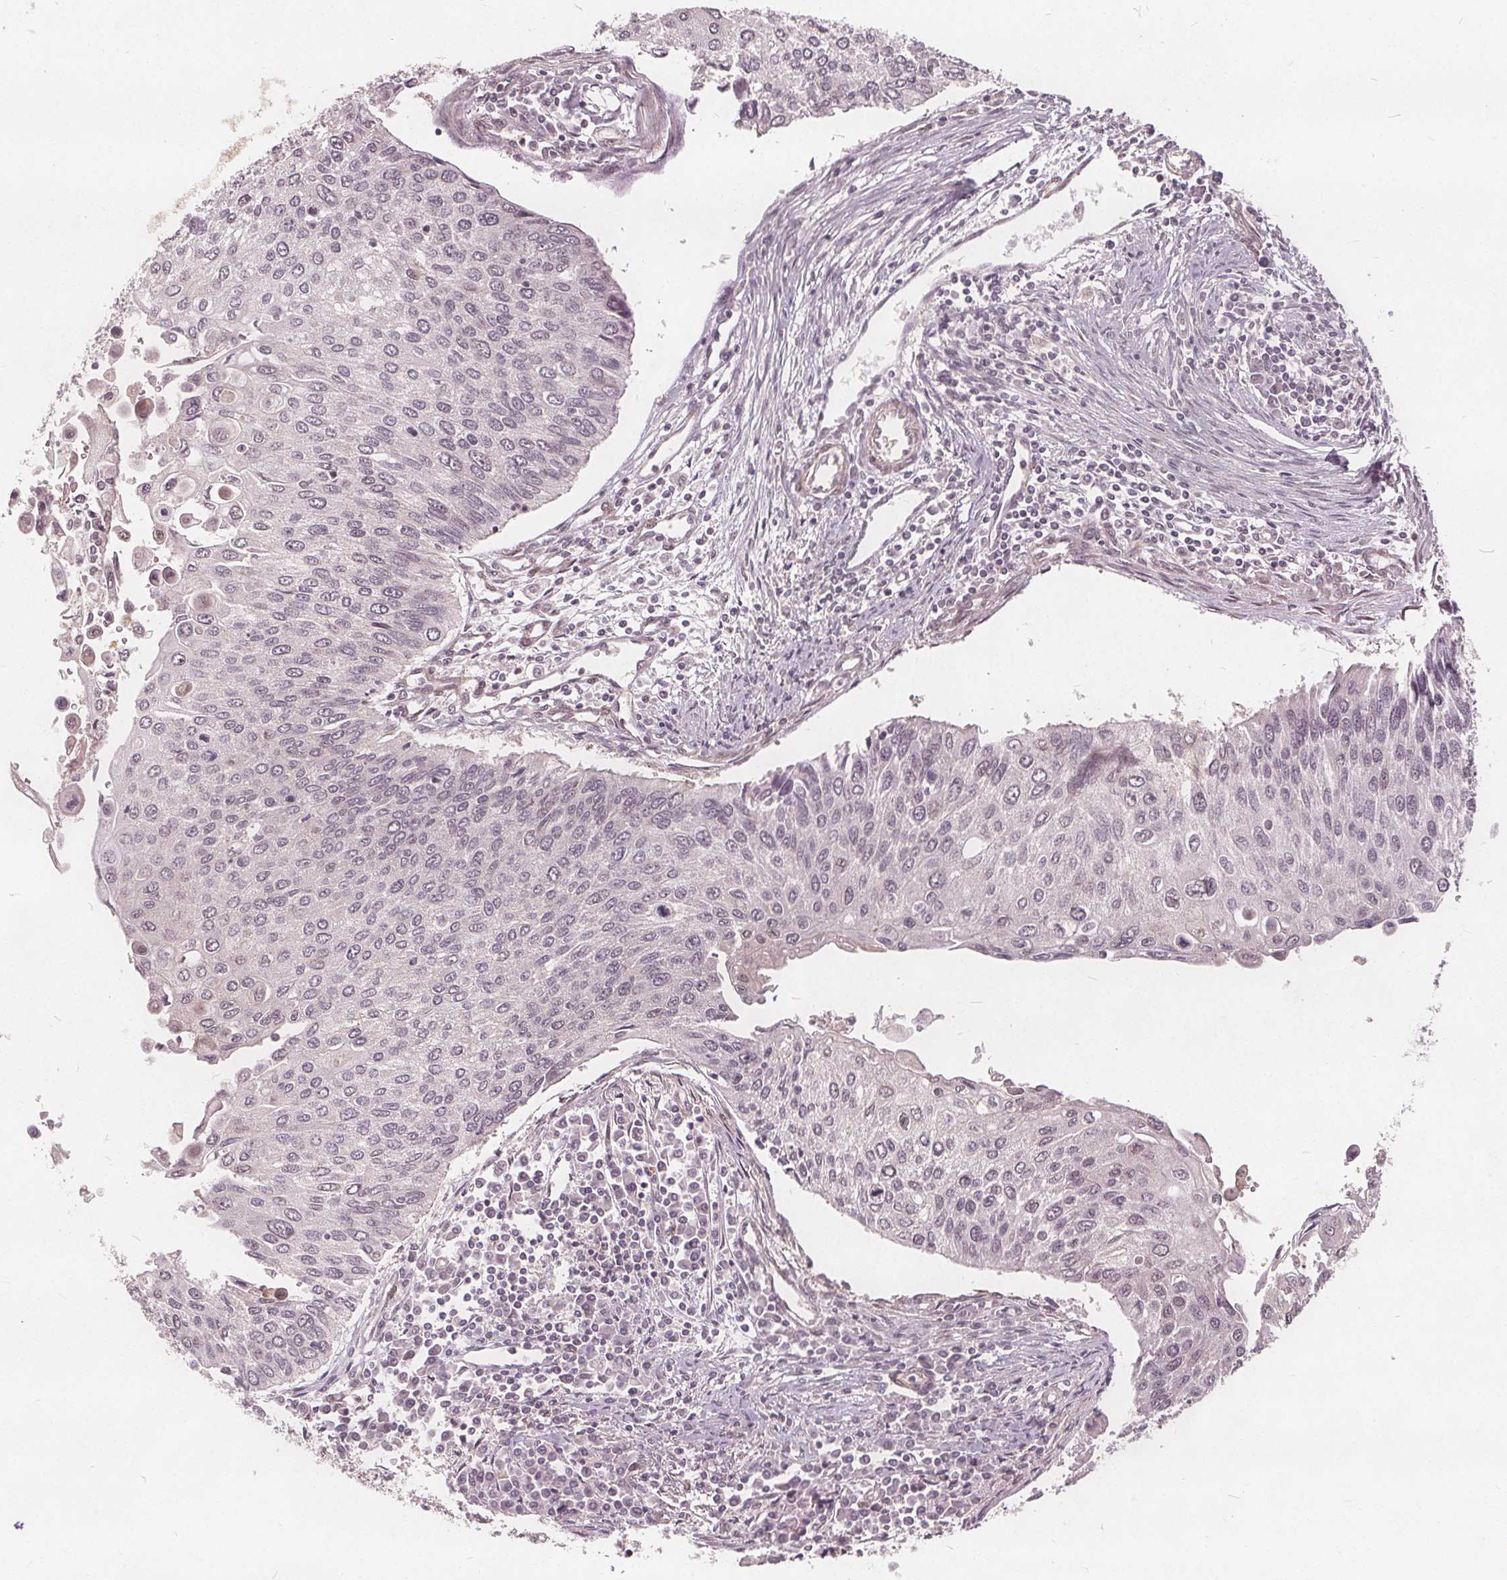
{"staining": {"intensity": "negative", "quantity": "none", "location": "none"}, "tissue": "lung cancer", "cell_type": "Tumor cells", "image_type": "cancer", "snomed": [{"axis": "morphology", "description": "Squamous cell carcinoma, NOS"}, {"axis": "morphology", "description": "Squamous cell carcinoma, metastatic, NOS"}, {"axis": "topography", "description": "Lung"}], "caption": "Tumor cells show no significant protein expression in lung cancer (squamous cell carcinoma).", "gene": "PPP1CB", "patient": {"sex": "male", "age": 63}}